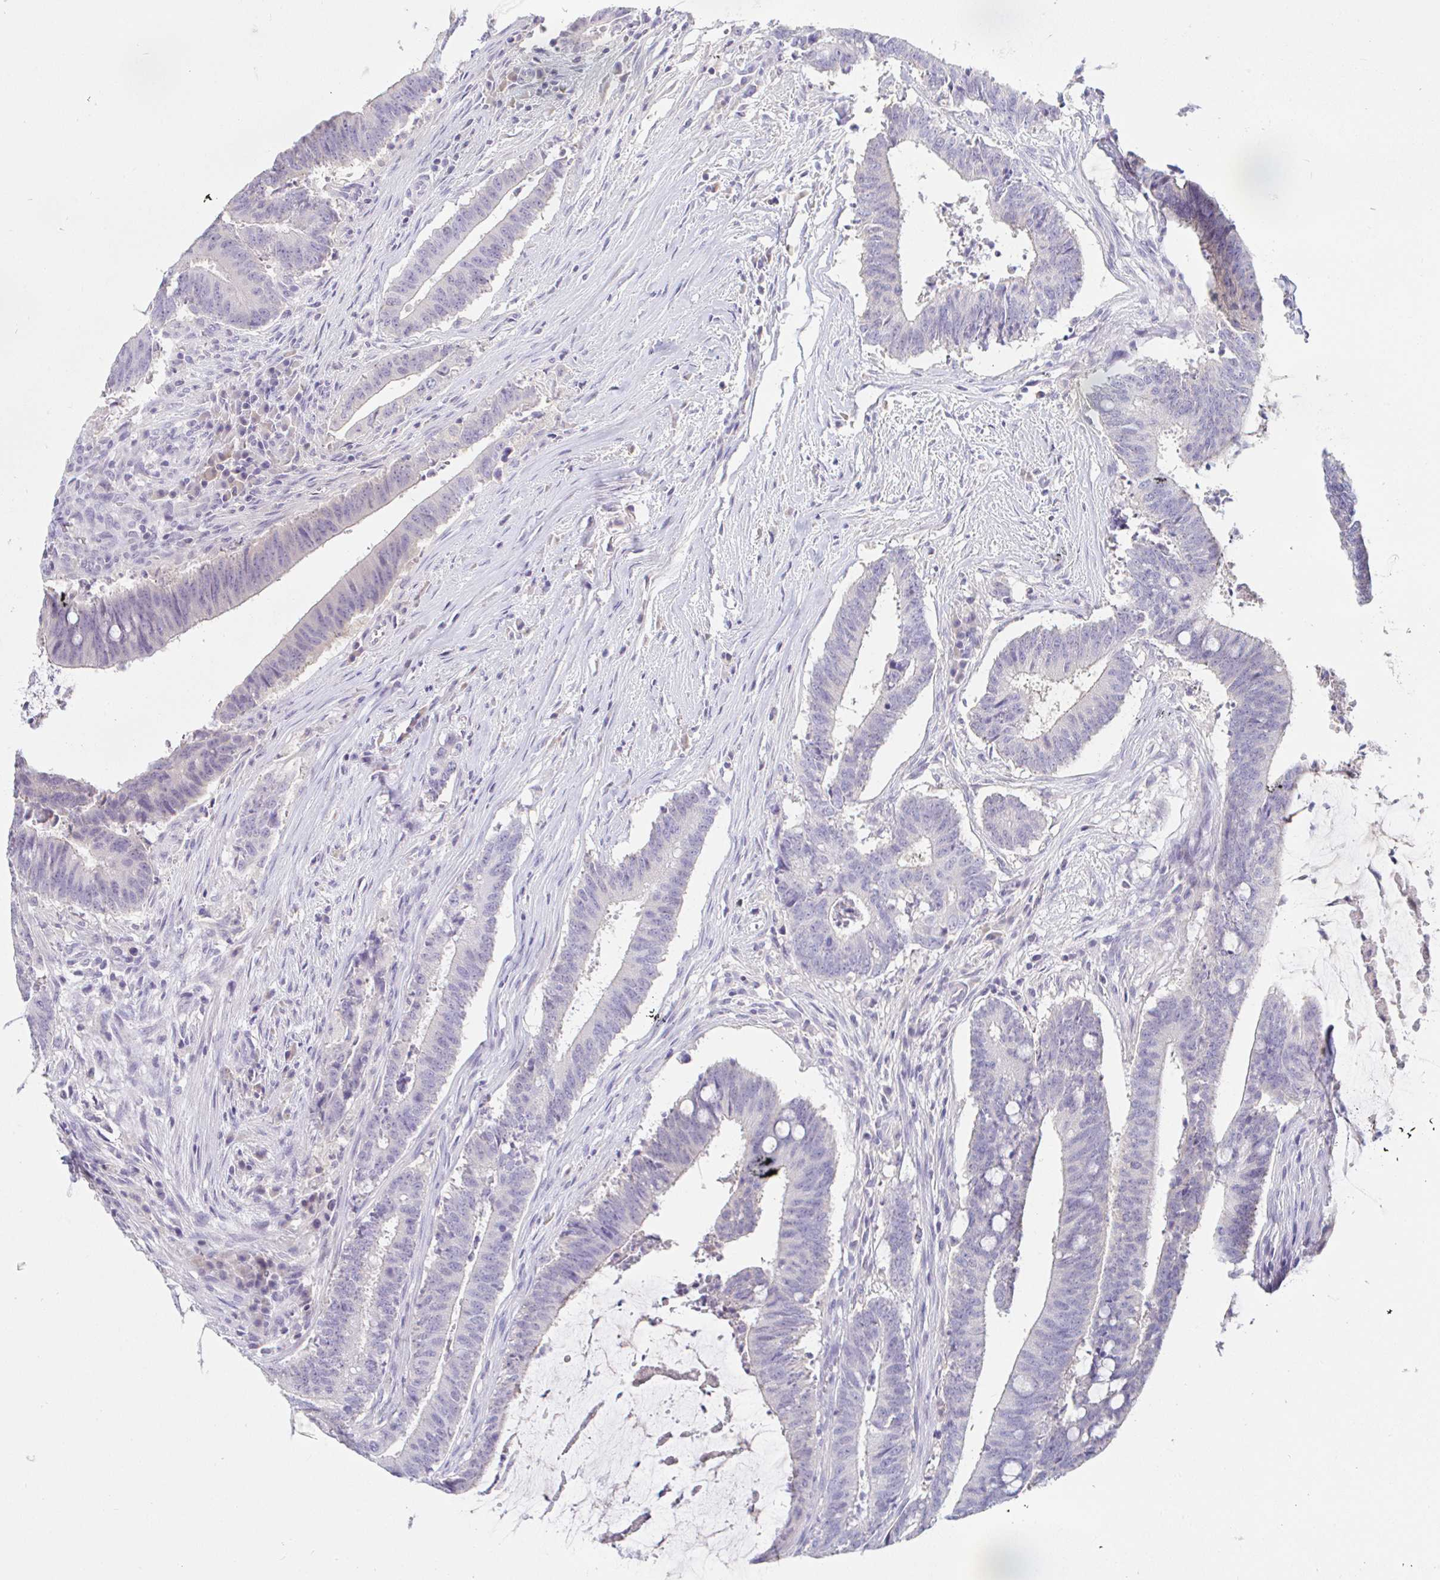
{"staining": {"intensity": "negative", "quantity": "none", "location": "none"}, "tissue": "colorectal cancer", "cell_type": "Tumor cells", "image_type": "cancer", "snomed": [{"axis": "morphology", "description": "Adenocarcinoma, NOS"}, {"axis": "topography", "description": "Colon"}], "caption": "Colorectal adenocarcinoma was stained to show a protein in brown. There is no significant staining in tumor cells. The staining was performed using DAB (3,3'-diaminobenzidine) to visualize the protein expression in brown, while the nuclei were stained in blue with hematoxylin (Magnification: 20x).", "gene": "TEX44", "patient": {"sex": "female", "age": 43}}